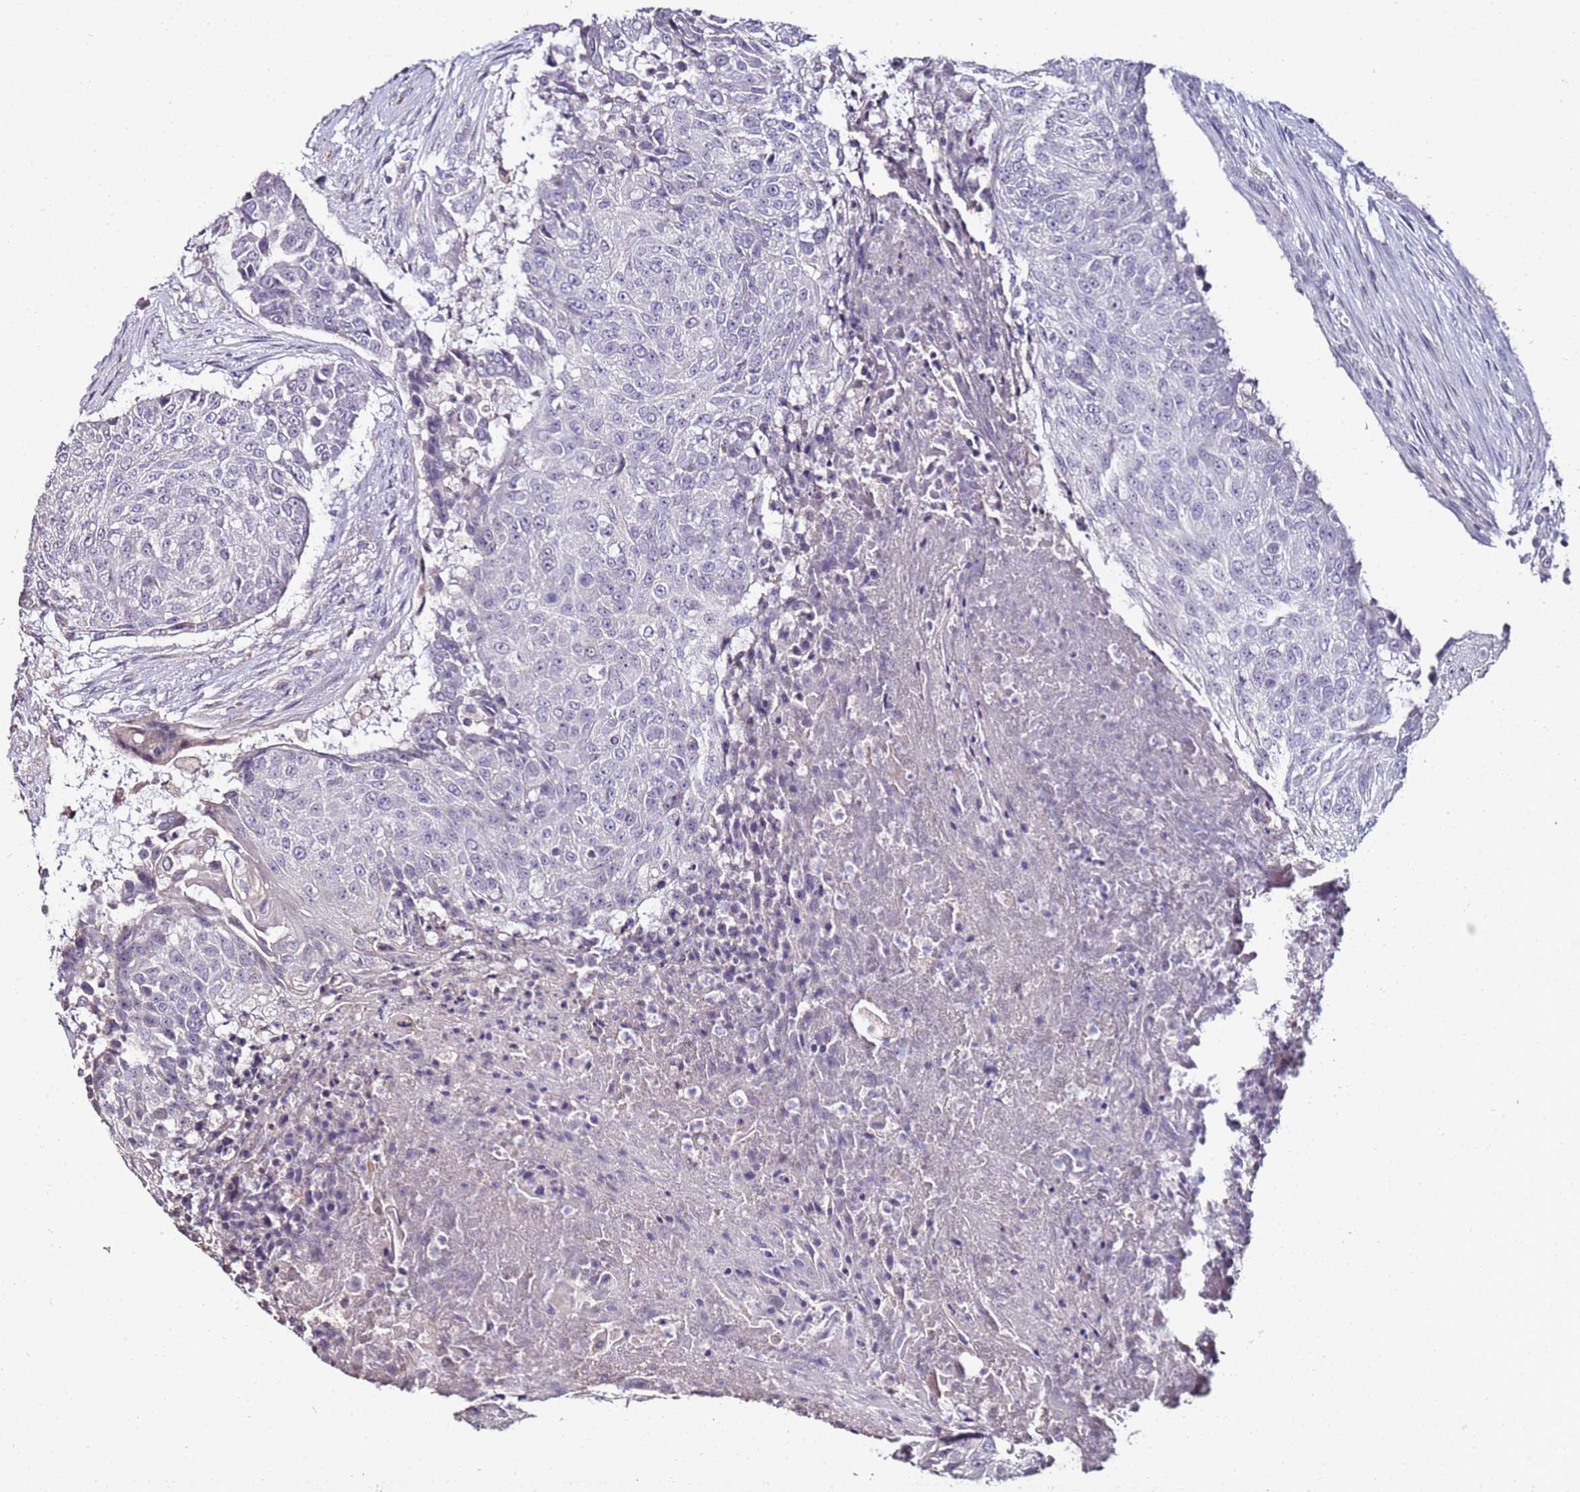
{"staining": {"intensity": "negative", "quantity": "none", "location": "none"}, "tissue": "urothelial cancer", "cell_type": "Tumor cells", "image_type": "cancer", "snomed": [{"axis": "morphology", "description": "Urothelial carcinoma, High grade"}, {"axis": "topography", "description": "Urinary bladder"}], "caption": "Tumor cells are negative for brown protein staining in urothelial carcinoma (high-grade).", "gene": "C3orf80", "patient": {"sex": "female", "age": 63}}